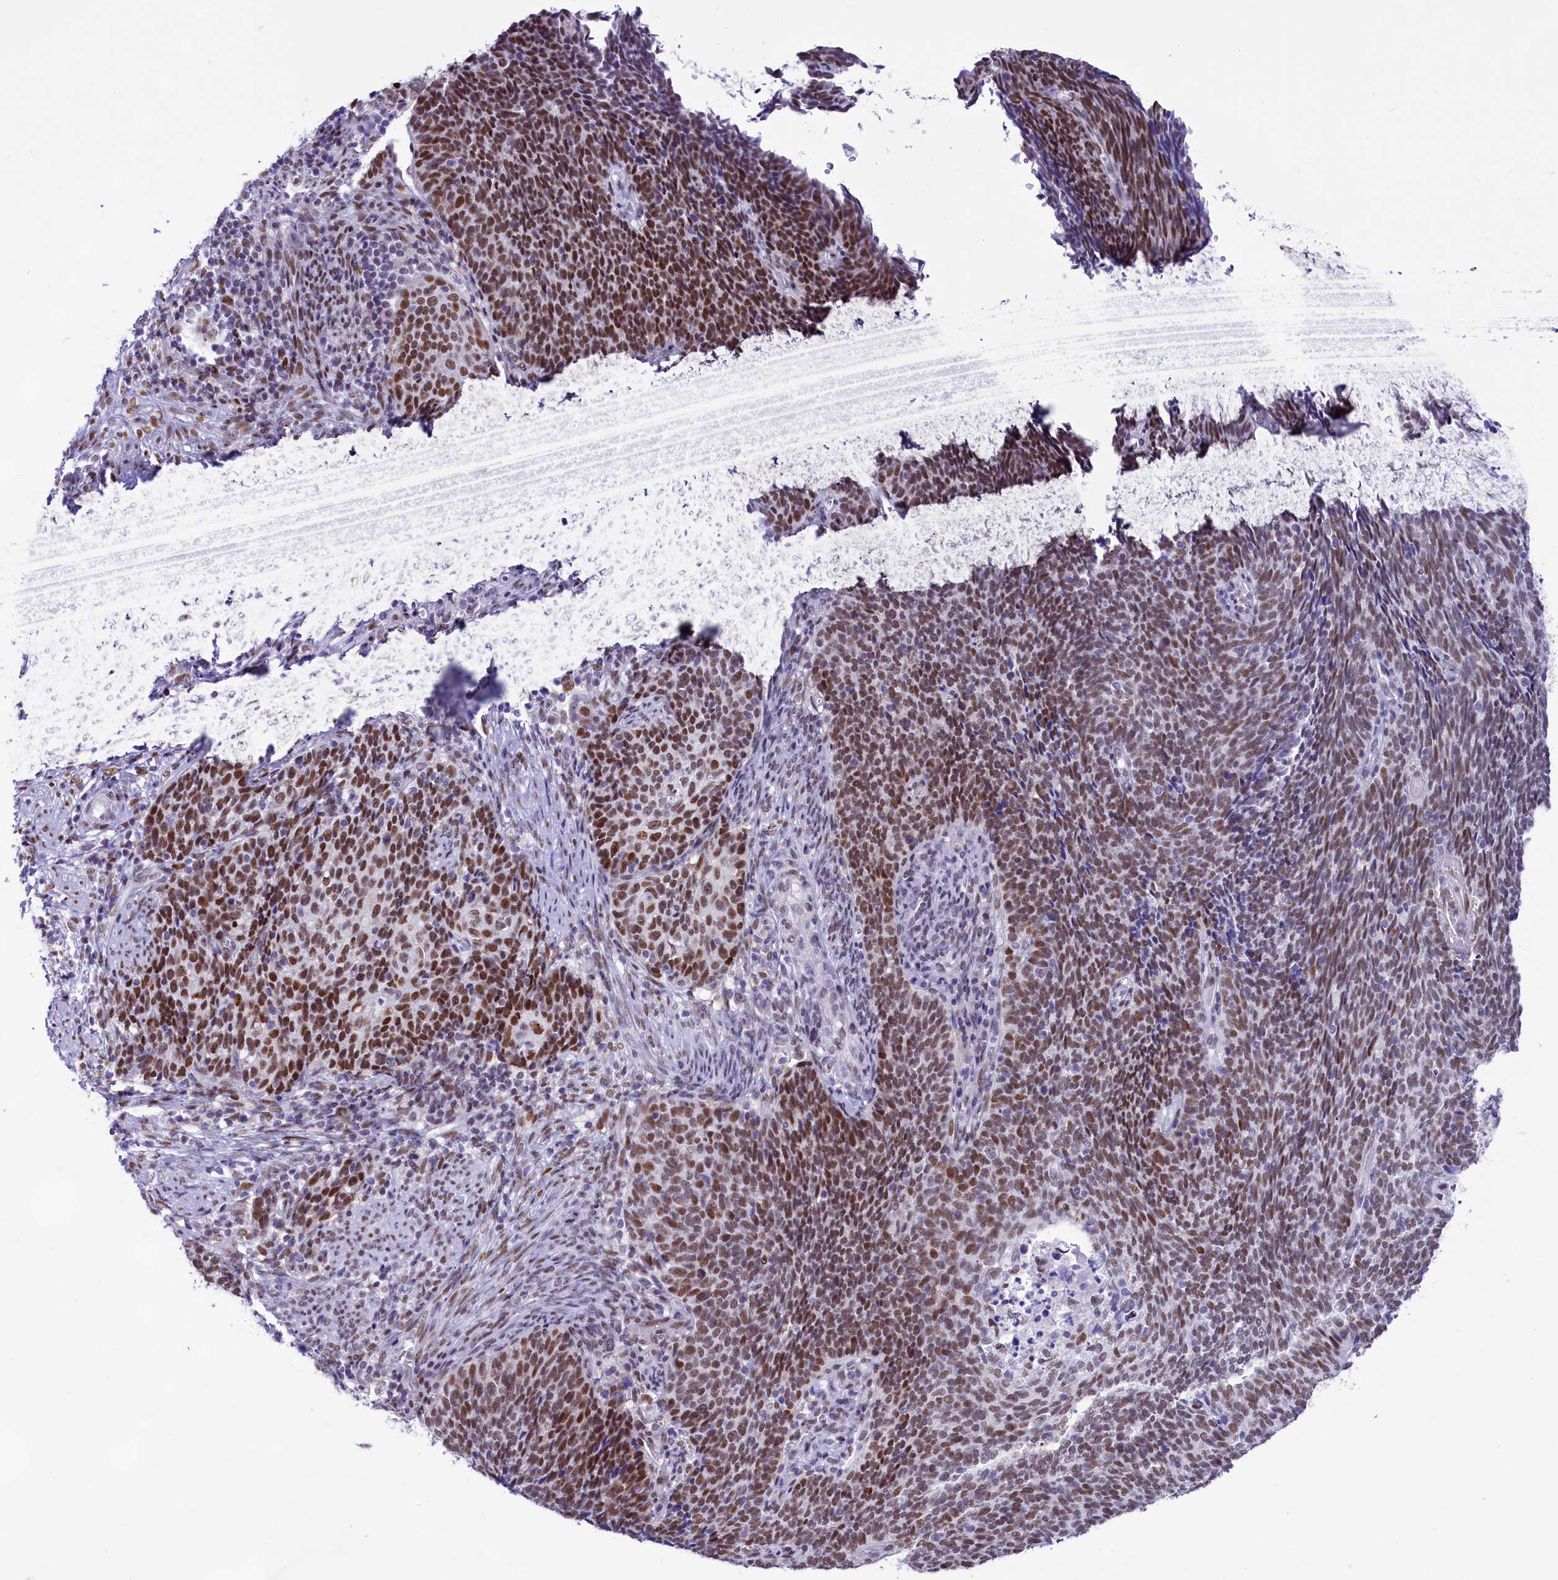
{"staining": {"intensity": "strong", "quantity": "25%-75%", "location": "nuclear"}, "tissue": "cervical cancer", "cell_type": "Tumor cells", "image_type": "cancer", "snomed": [{"axis": "morphology", "description": "Squamous cell carcinoma, NOS"}, {"axis": "topography", "description": "Cervix"}], "caption": "Immunohistochemistry staining of cervical cancer (squamous cell carcinoma), which exhibits high levels of strong nuclear staining in approximately 25%-75% of tumor cells indicating strong nuclear protein expression. The staining was performed using DAB (brown) for protein detection and nuclei were counterstained in hematoxylin (blue).", "gene": "RPS6KB1", "patient": {"sex": "female", "age": 39}}